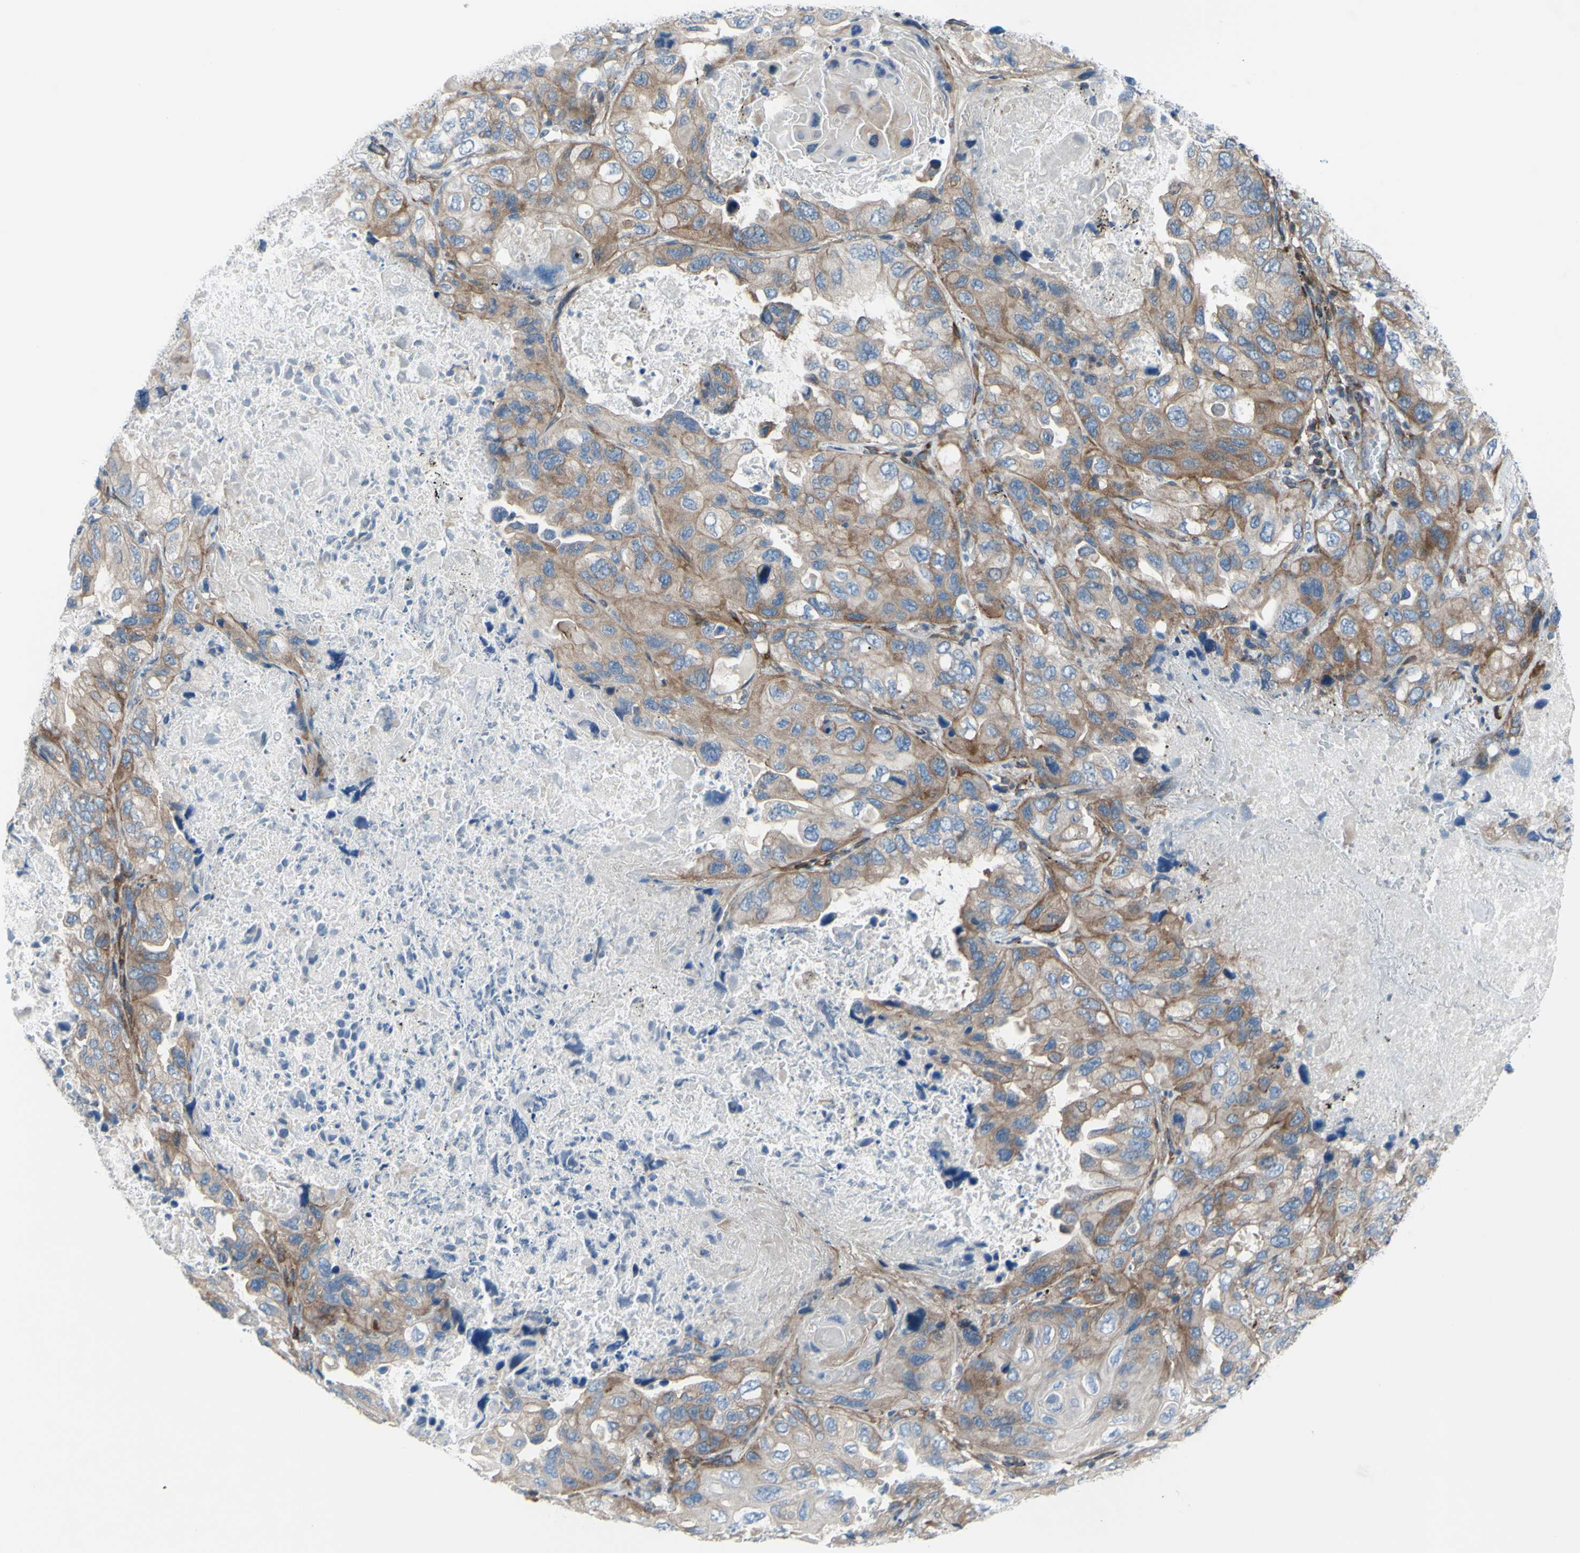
{"staining": {"intensity": "moderate", "quantity": ">75%", "location": "cytoplasmic/membranous"}, "tissue": "lung cancer", "cell_type": "Tumor cells", "image_type": "cancer", "snomed": [{"axis": "morphology", "description": "Squamous cell carcinoma, NOS"}, {"axis": "topography", "description": "Lung"}], "caption": "Squamous cell carcinoma (lung) stained with immunohistochemistry demonstrates moderate cytoplasmic/membranous positivity in about >75% of tumor cells. (IHC, brightfield microscopy, high magnification).", "gene": "PAK2", "patient": {"sex": "female", "age": 73}}